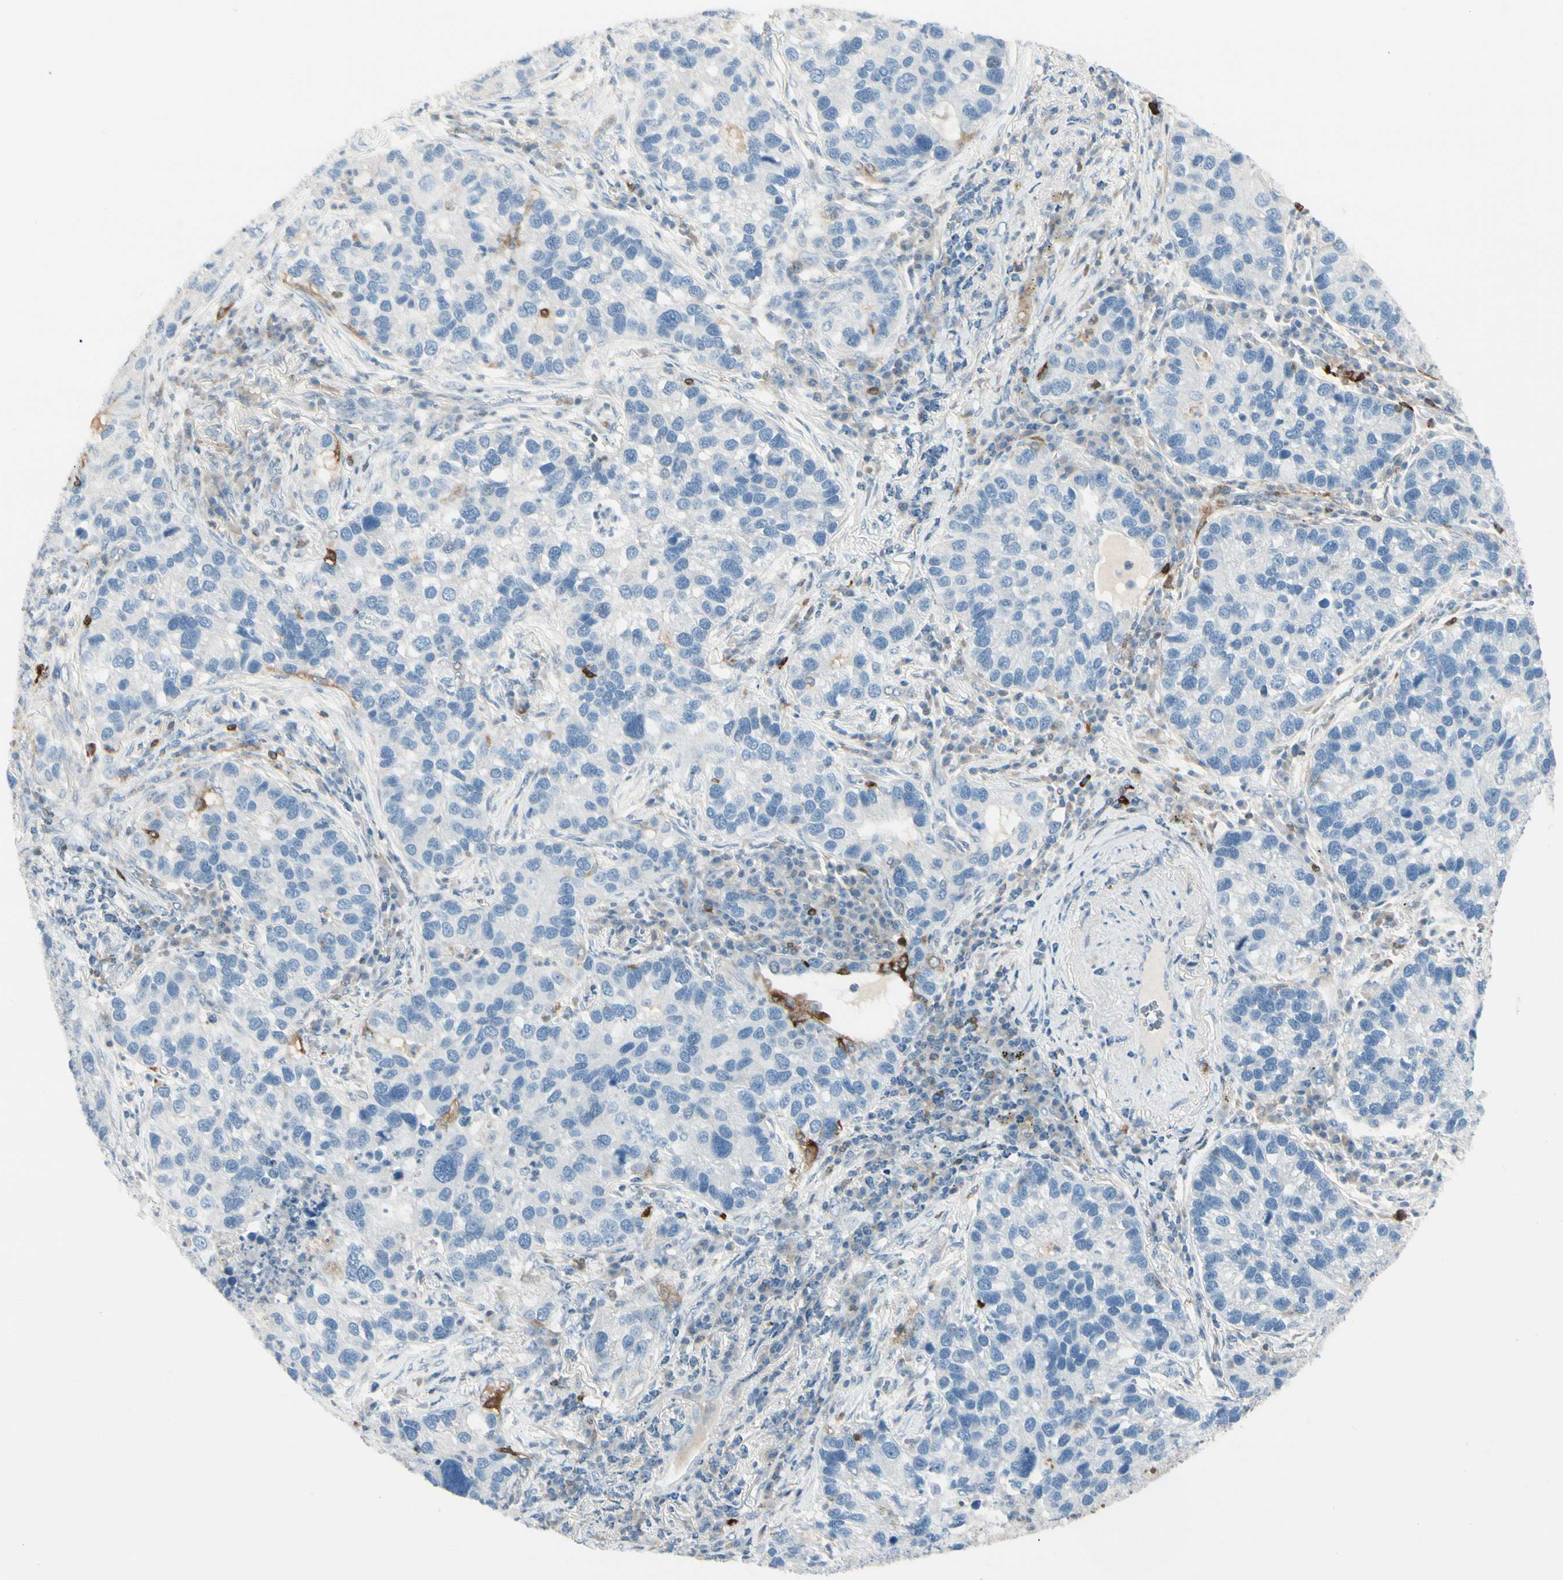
{"staining": {"intensity": "negative", "quantity": "none", "location": "none"}, "tissue": "lung cancer", "cell_type": "Tumor cells", "image_type": "cancer", "snomed": [{"axis": "morphology", "description": "Normal tissue, NOS"}, {"axis": "morphology", "description": "Adenocarcinoma, NOS"}, {"axis": "topography", "description": "Bronchus"}, {"axis": "topography", "description": "Lung"}], "caption": "DAB (3,3'-diaminobenzidine) immunohistochemical staining of human lung cancer (adenocarcinoma) demonstrates no significant staining in tumor cells.", "gene": "TRAF1", "patient": {"sex": "male", "age": 54}}